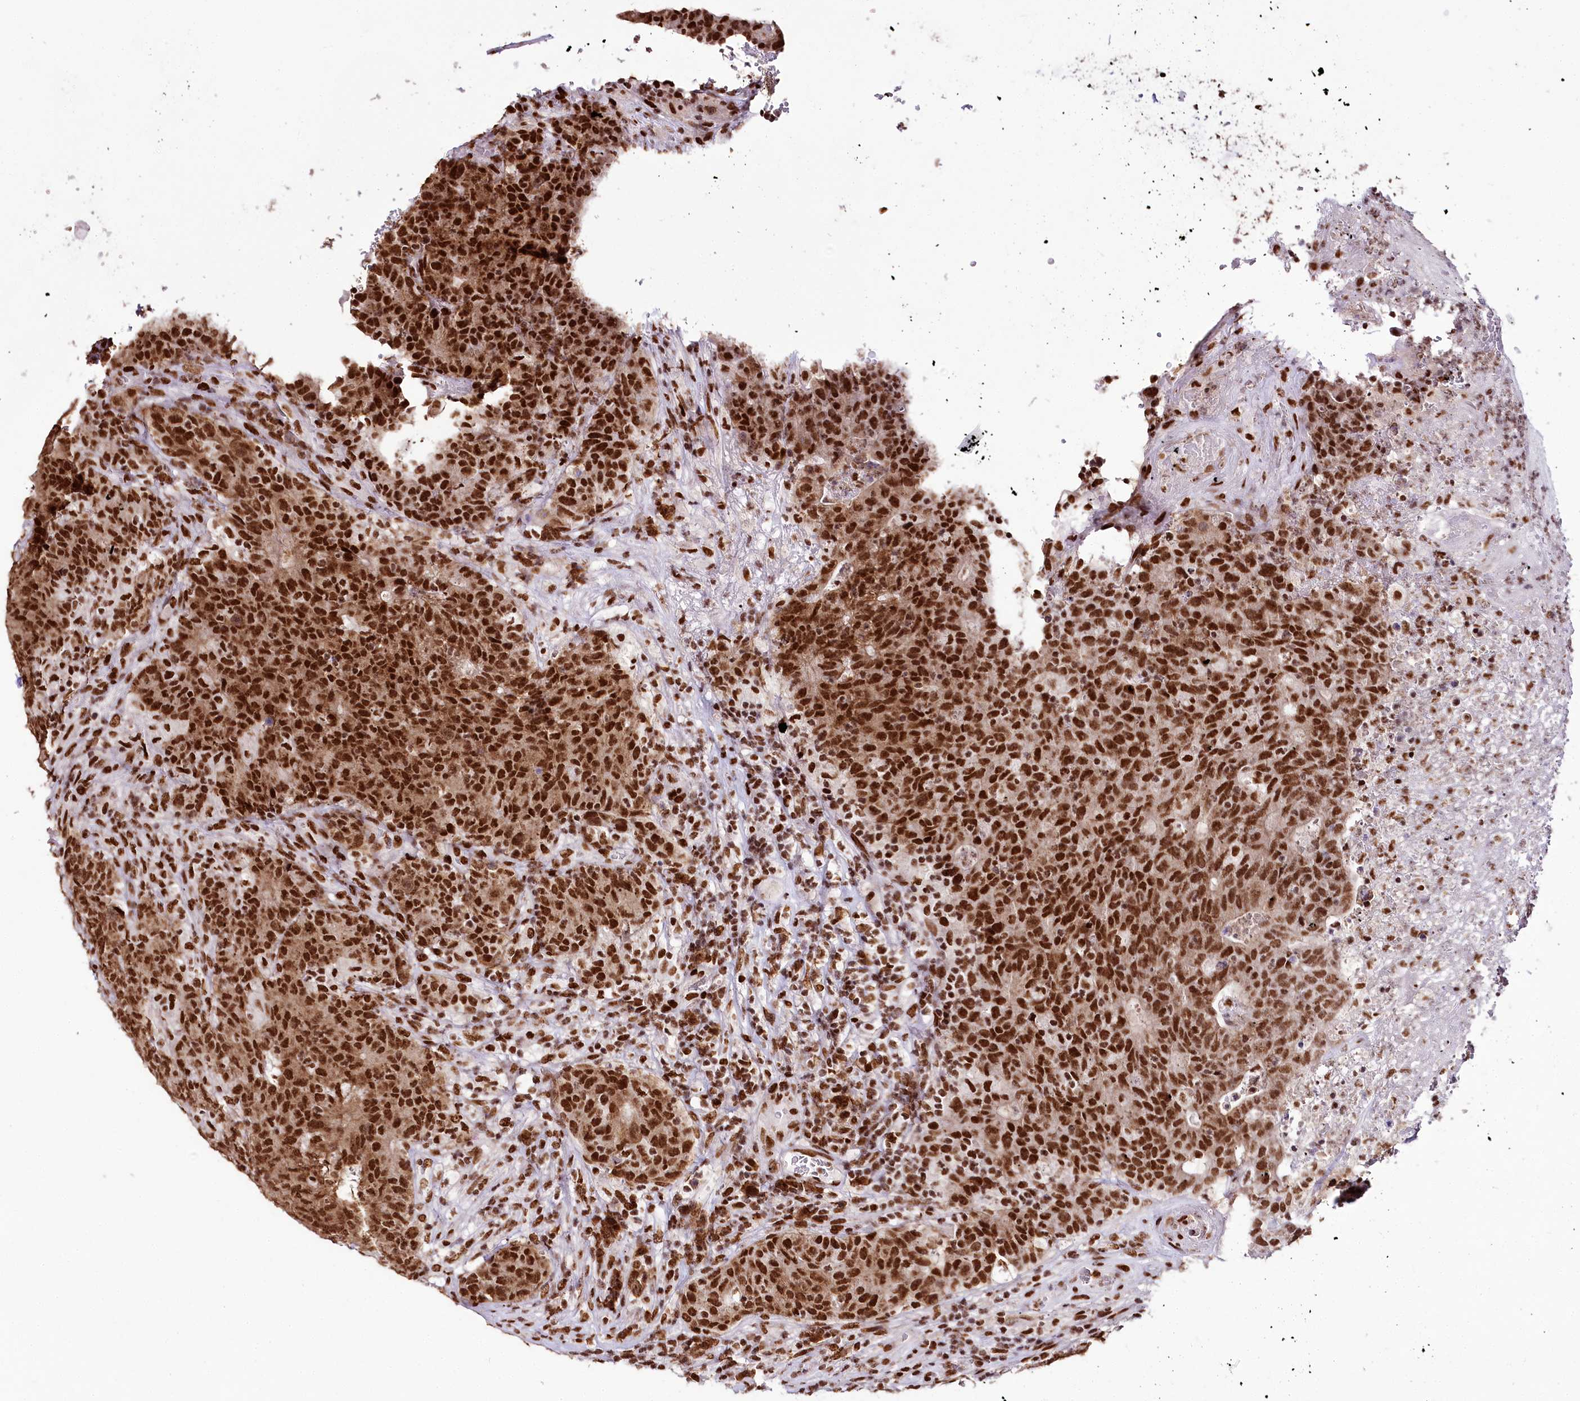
{"staining": {"intensity": "strong", "quantity": ">75%", "location": "nuclear"}, "tissue": "colorectal cancer", "cell_type": "Tumor cells", "image_type": "cancer", "snomed": [{"axis": "morphology", "description": "Adenocarcinoma, NOS"}, {"axis": "topography", "description": "Colon"}], "caption": "An IHC photomicrograph of tumor tissue is shown. Protein staining in brown shows strong nuclear positivity in colorectal adenocarcinoma within tumor cells. The staining is performed using DAB (3,3'-diaminobenzidine) brown chromogen to label protein expression. The nuclei are counter-stained blue using hematoxylin.", "gene": "SMARCE1", "patient": {"sex": "female", "age": 75}}